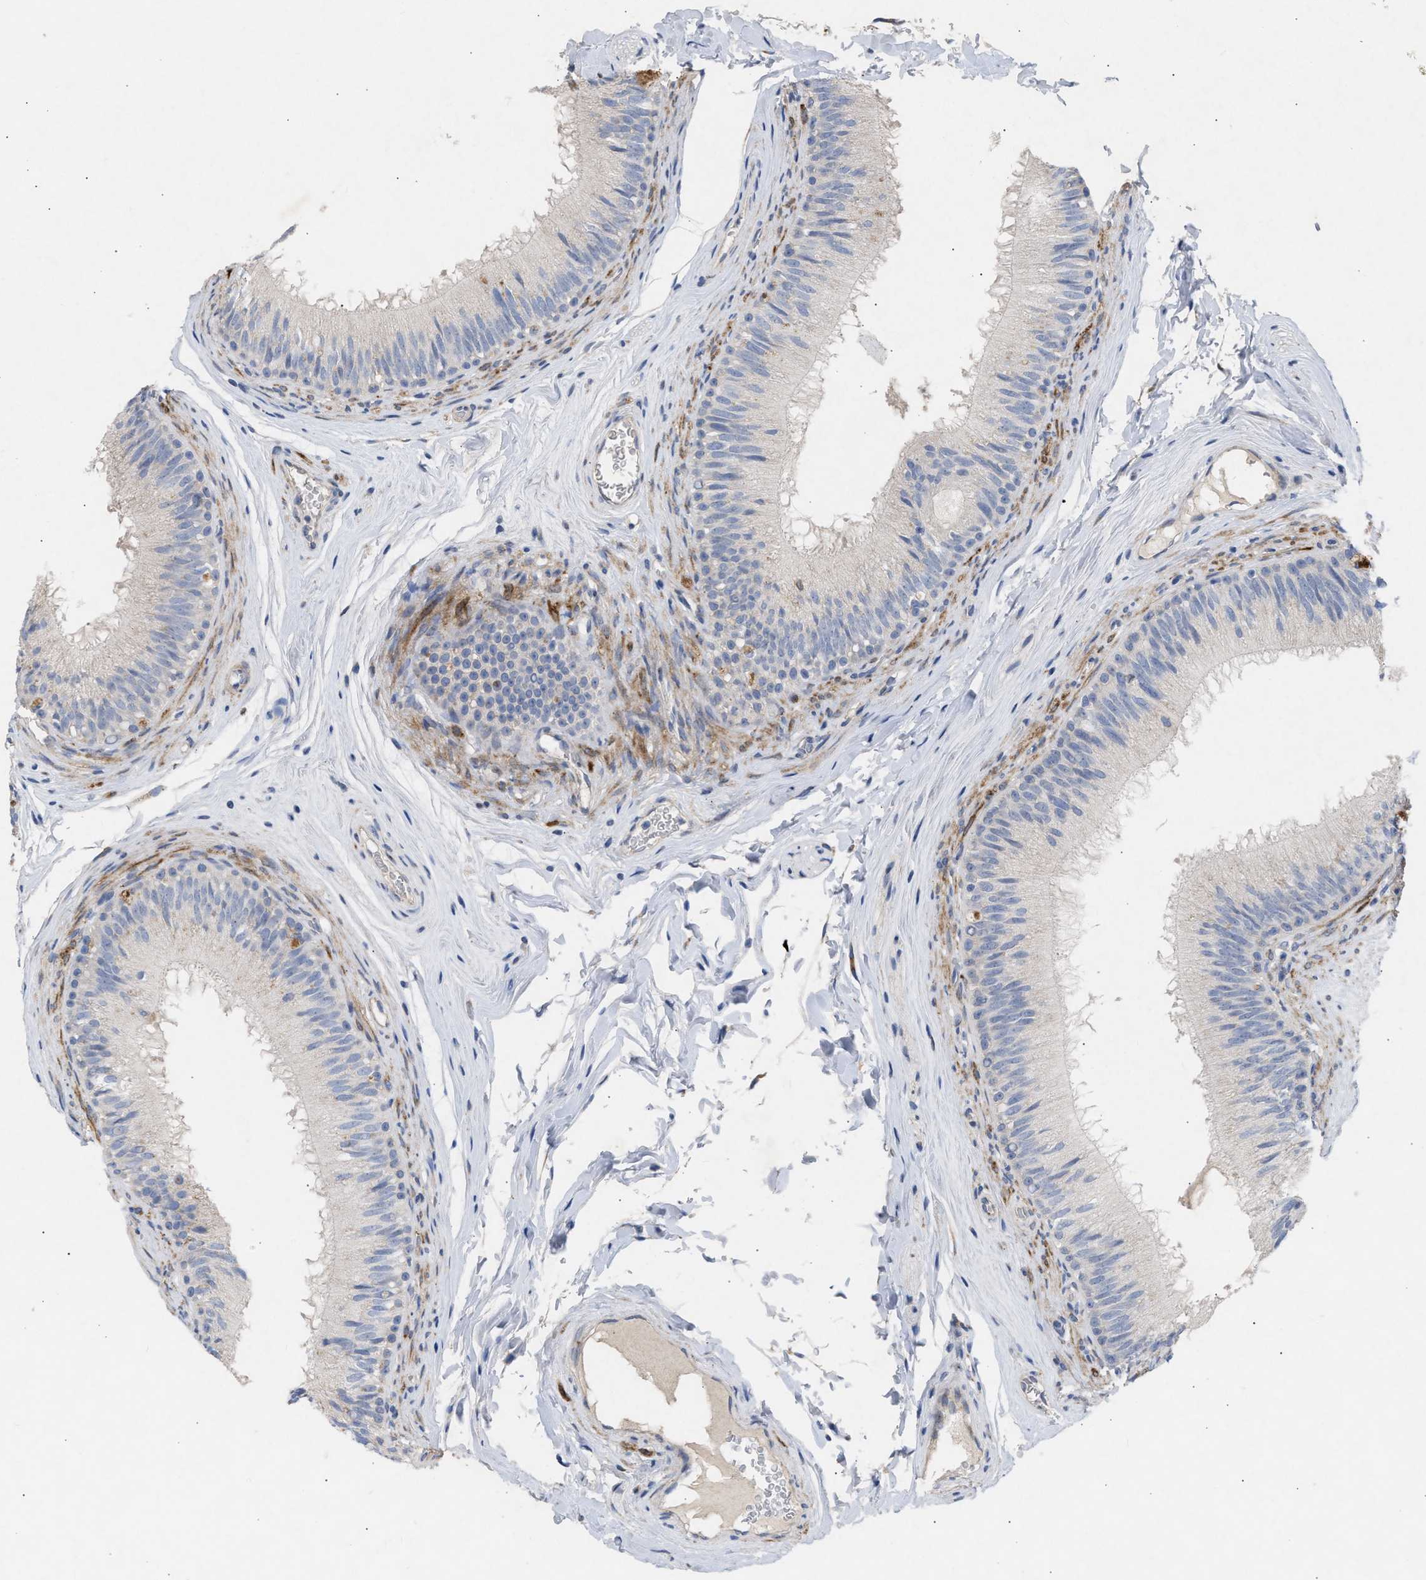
{"staining": {"intensity": "moderate", "quantity": "<25%", "location": "cytoplasmic/membranous"}, "tissue": "epididymis", "cell_type": "Glandular cells", "image_type": "normal", "snomed": [{"axis": "morphology", "description": "Normal tissue, NOS"}, {"axis": "topography", "description": "Testis"}, {"axis": "topography", "description": "Epididymis"}], "caption": "Immunohistochemistry micrograph of normal human epididymis stained for a protein (brown), which displays low levels of moderate cytoplasmic/membranous positivity in about <25% of glandular cells.", "gene": "SELENOM", "patient": {"sex": "male", "age": 36}}